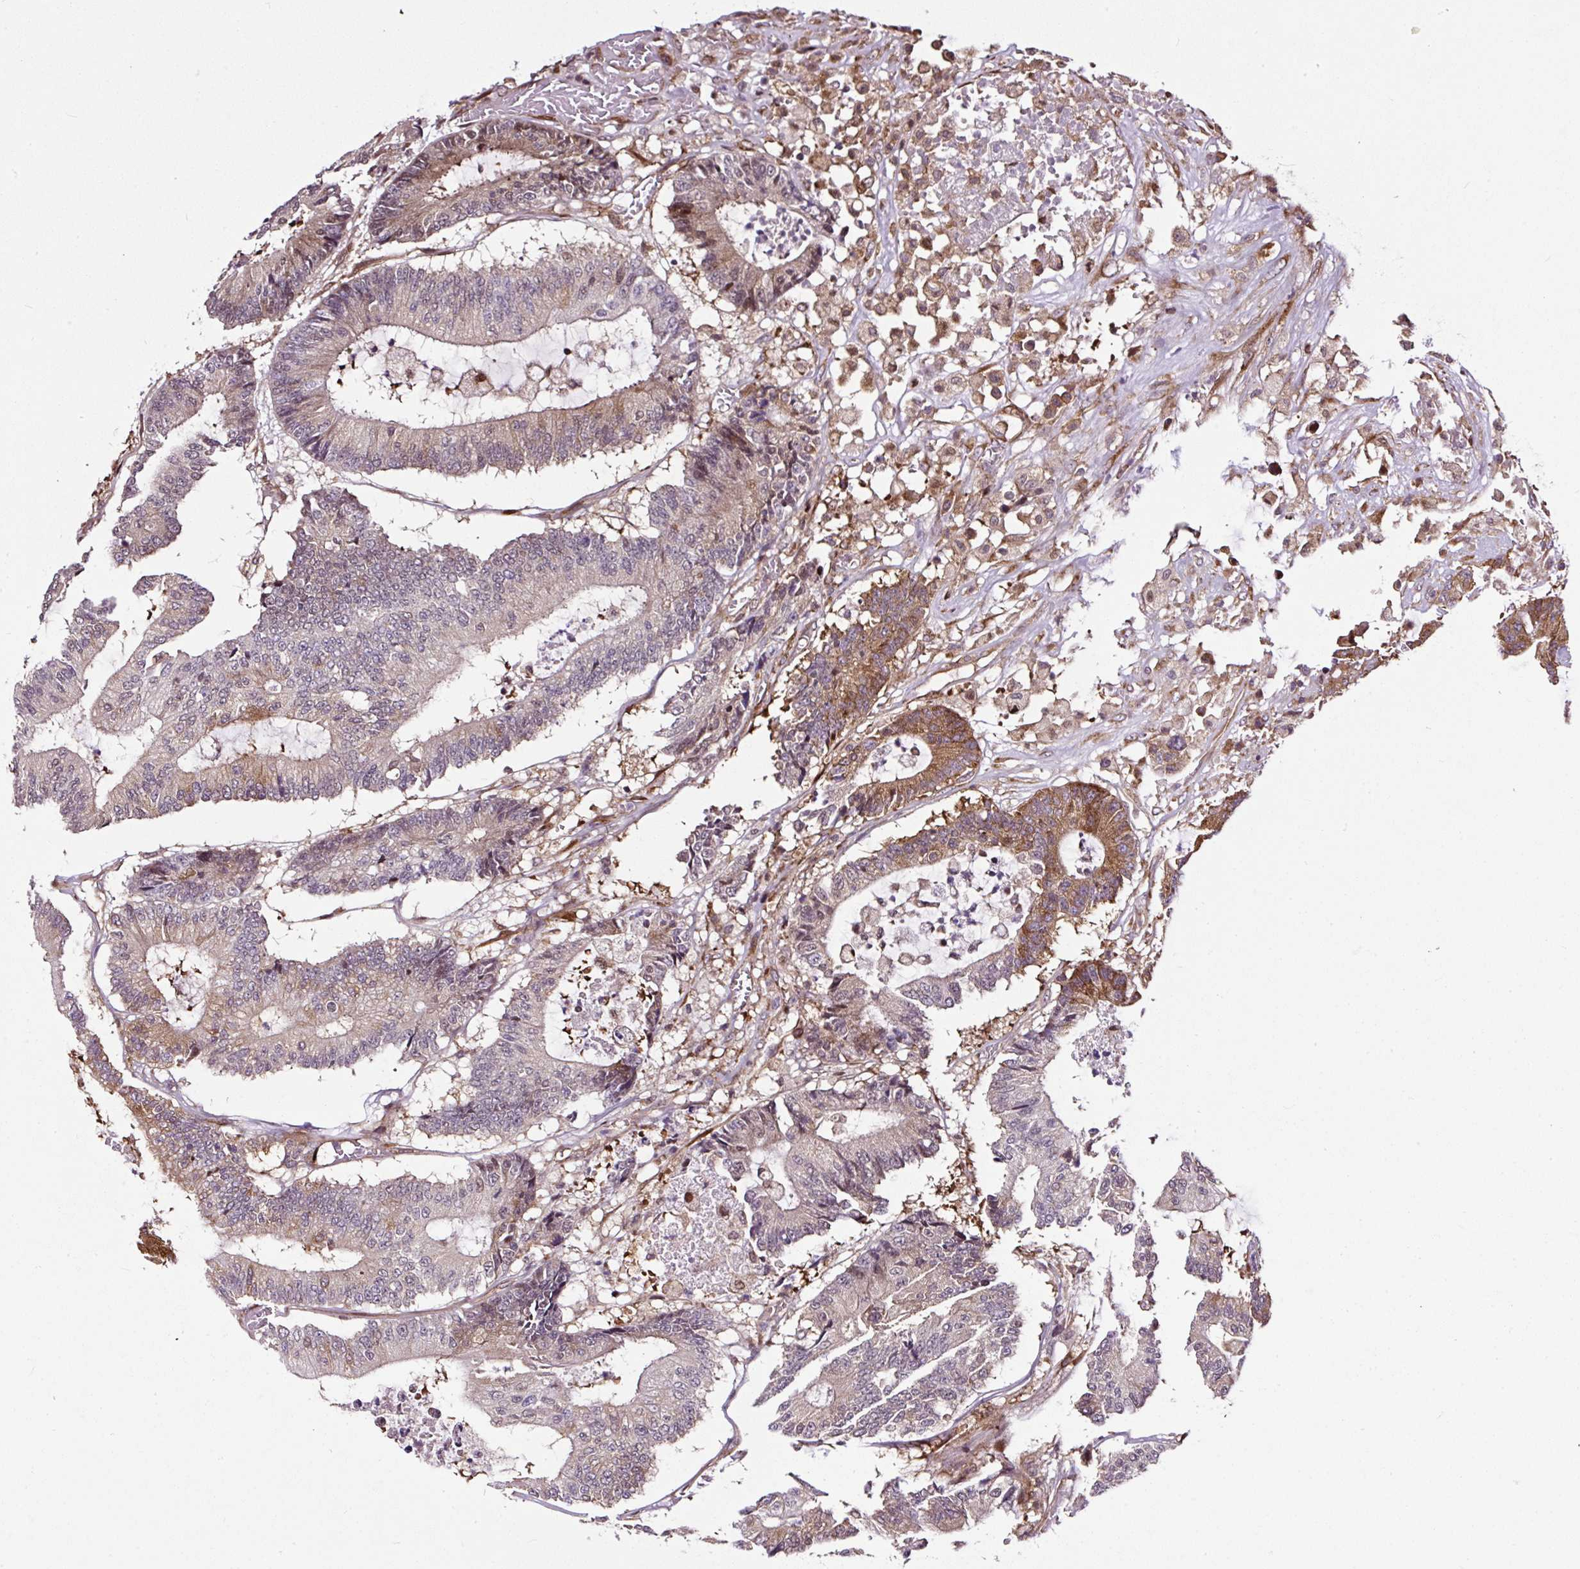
{"staining": {"intensity": "moderate", "quantity": "25%-75%", "location": "cytoplasmic/membranous,nuclear"}, "tissue": "colorectal cancer", "cell_type": "Tumor cells", "image_type": "cancer", "snomed": [{"axis": "morphology", "description": "Adenocarcinoma, NOS"}, {"axis": "topography", "description": "Colon"}], "caption": "Colorectal cancer stained for a protein (brown) displays moderate cytoplasmic/membranous and nuclear positive positivity in about 25%-75% of tumor cells.", "gene": "KDM4E", "patient": {"sex": "female", "age": 84}}